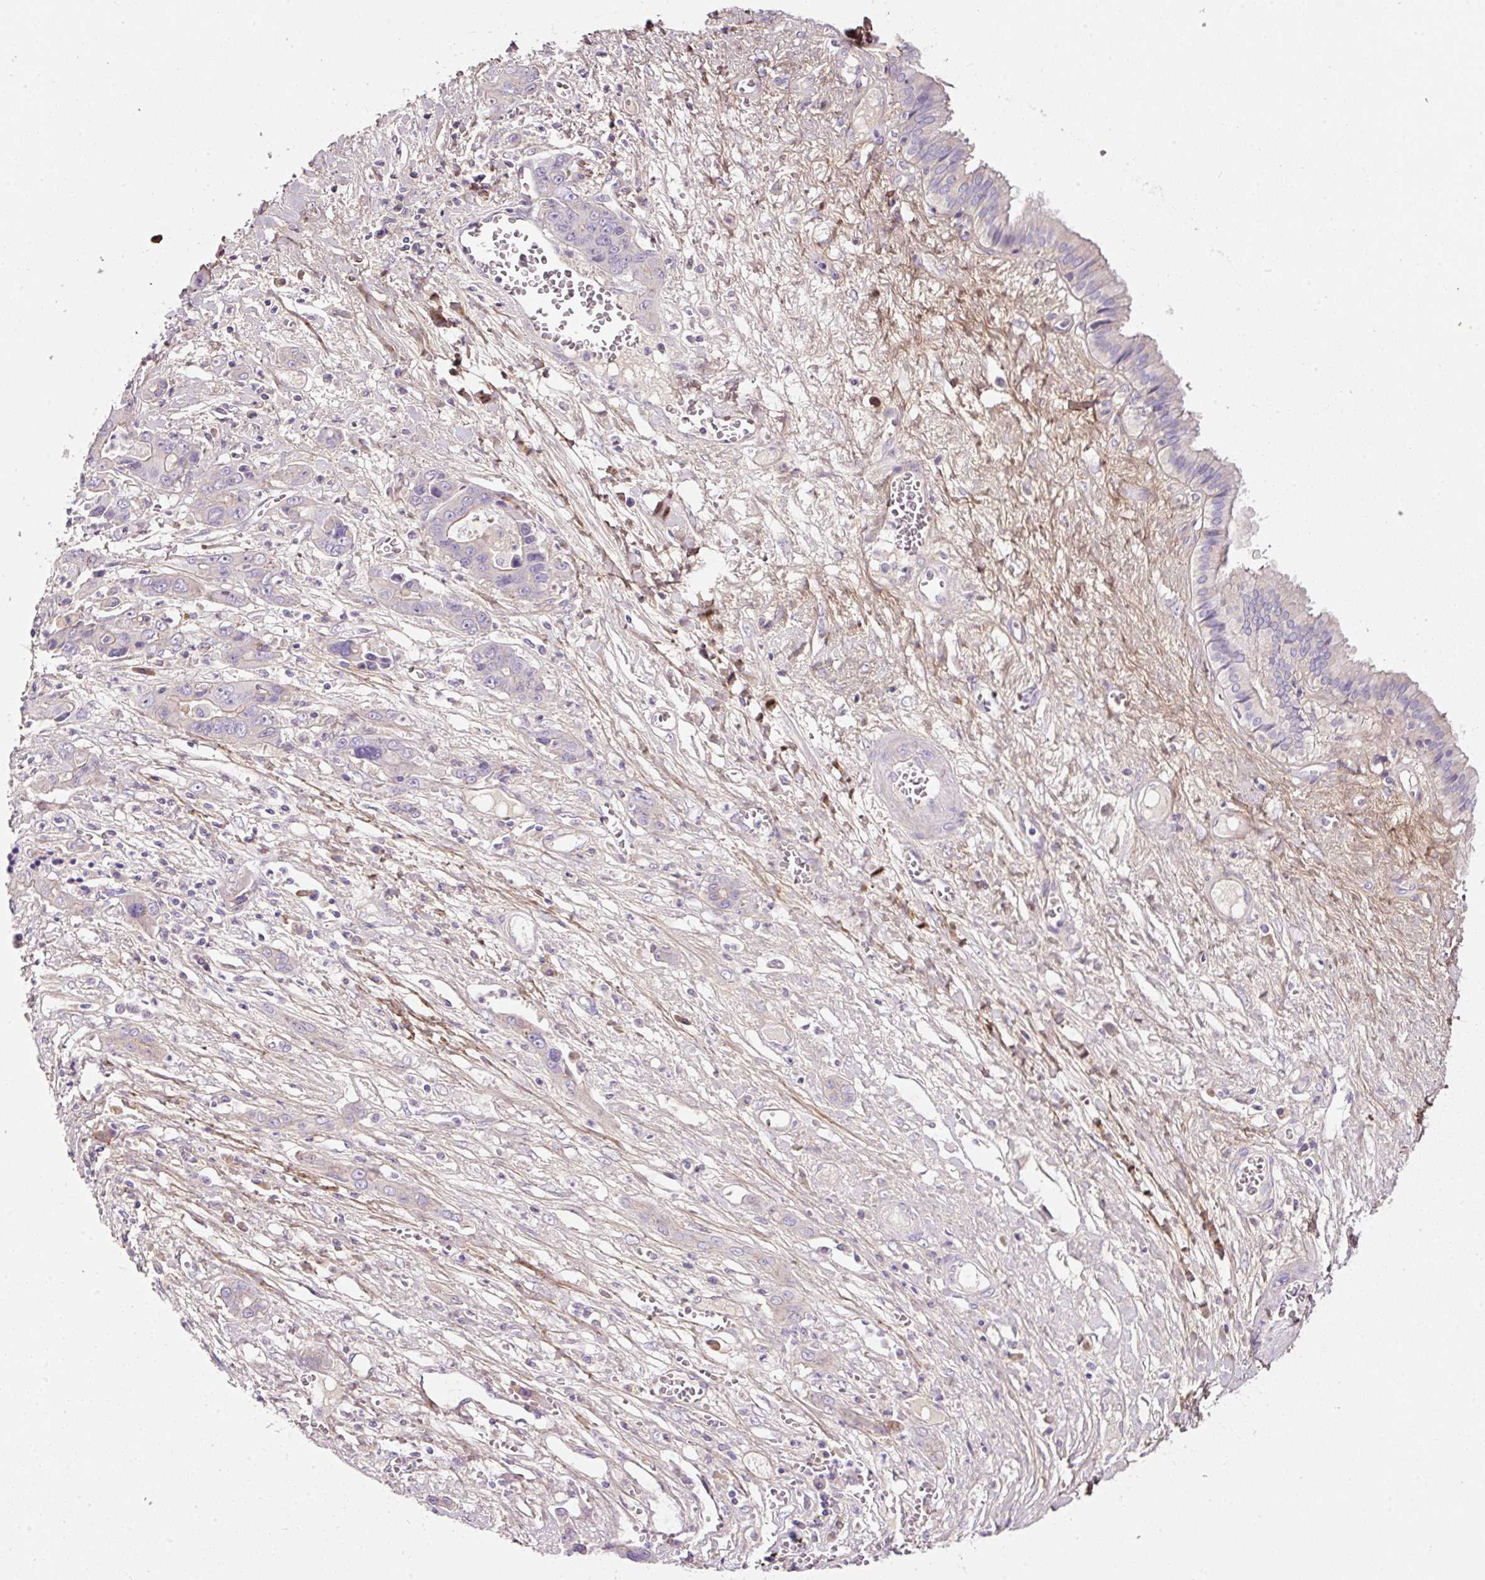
{"staining": {"intensity": "weak", "quantity": "<25%", "location": "cytoplasmic/membranous"}, "tissue": "liver cancer", "cell_type": "Tumor cells", "image_type": "cancer", "snomed": [{"axis": "morphology", "description": "Cholangiocarcinoma"}, {"axis": "topography", "description": "Liver"}], "caption": "DAB immunohistochemical staining of human liver cancer (cholangiocarcinoma) shows no significant positivity in tumor cells.", "gene": "SOS2", "patient": {"sex": "male", "age": 67}}